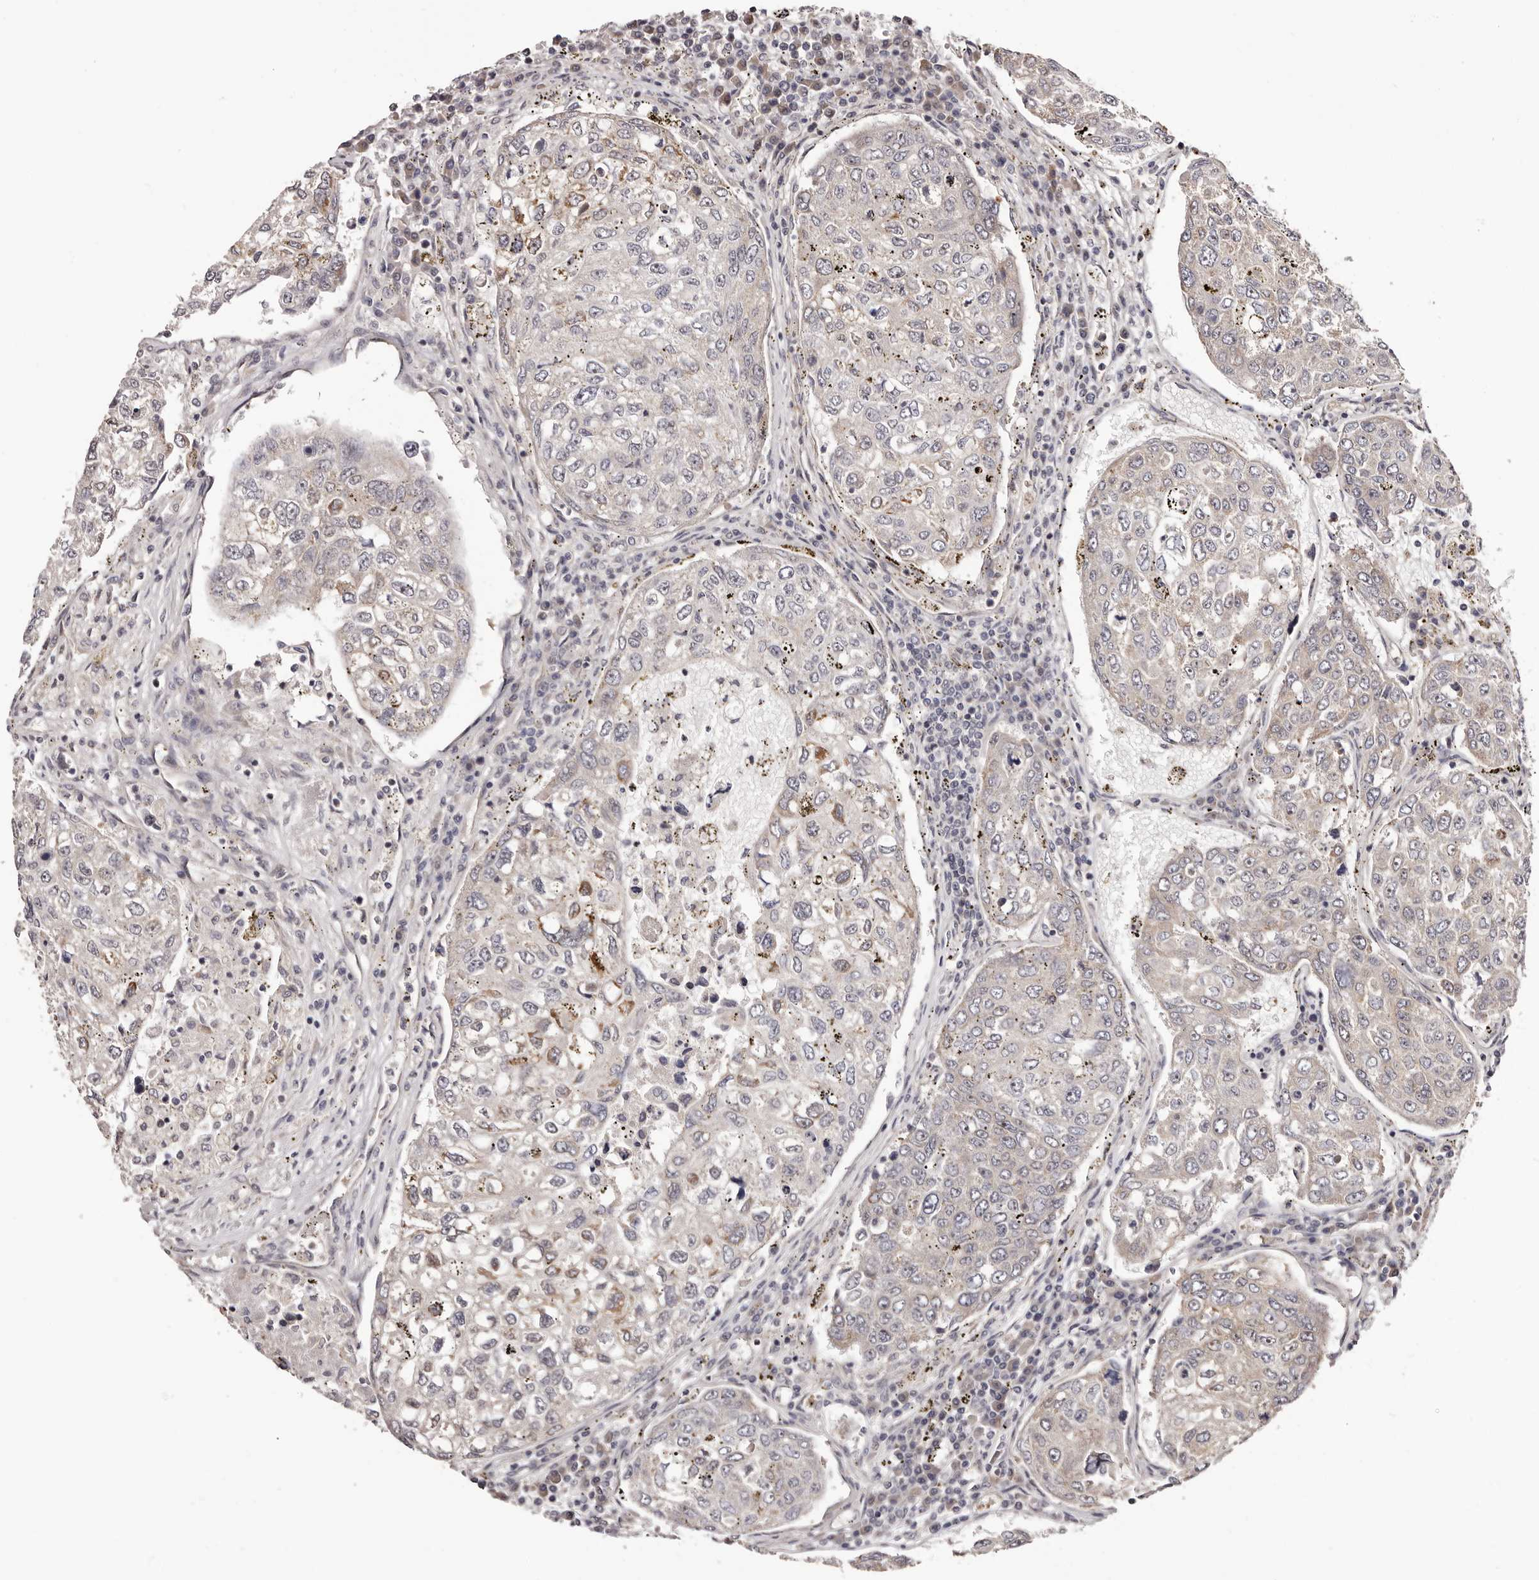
{"staining": {"intensity": "weak", "quantity": "<25%", "location": "cytoplasmic/membranous"}, "tissue": "urothelial cancer", "cell_type": "Tumor cells", "image_type": "cancer", "snomed": [{"axis": "morphology", "description": "Urothelial carcinoma, High grade"}, {"axis": "topography", "description": "Lymph node"}, {"axis": "topography", "description": "Urinary bladder"}], "caption": "Immunohistochemistry (IHC) image of high-grade urothelial carcinoma stained for a protein (brown), which demonstrates no staining in tumor cells. (Brightfield microscopy of DAB (3,3'-diaminobenzidine) immunohistochemistry at high magnification).", "gene": "NOL12", "patient": {"sex": "male", "age": 51}}